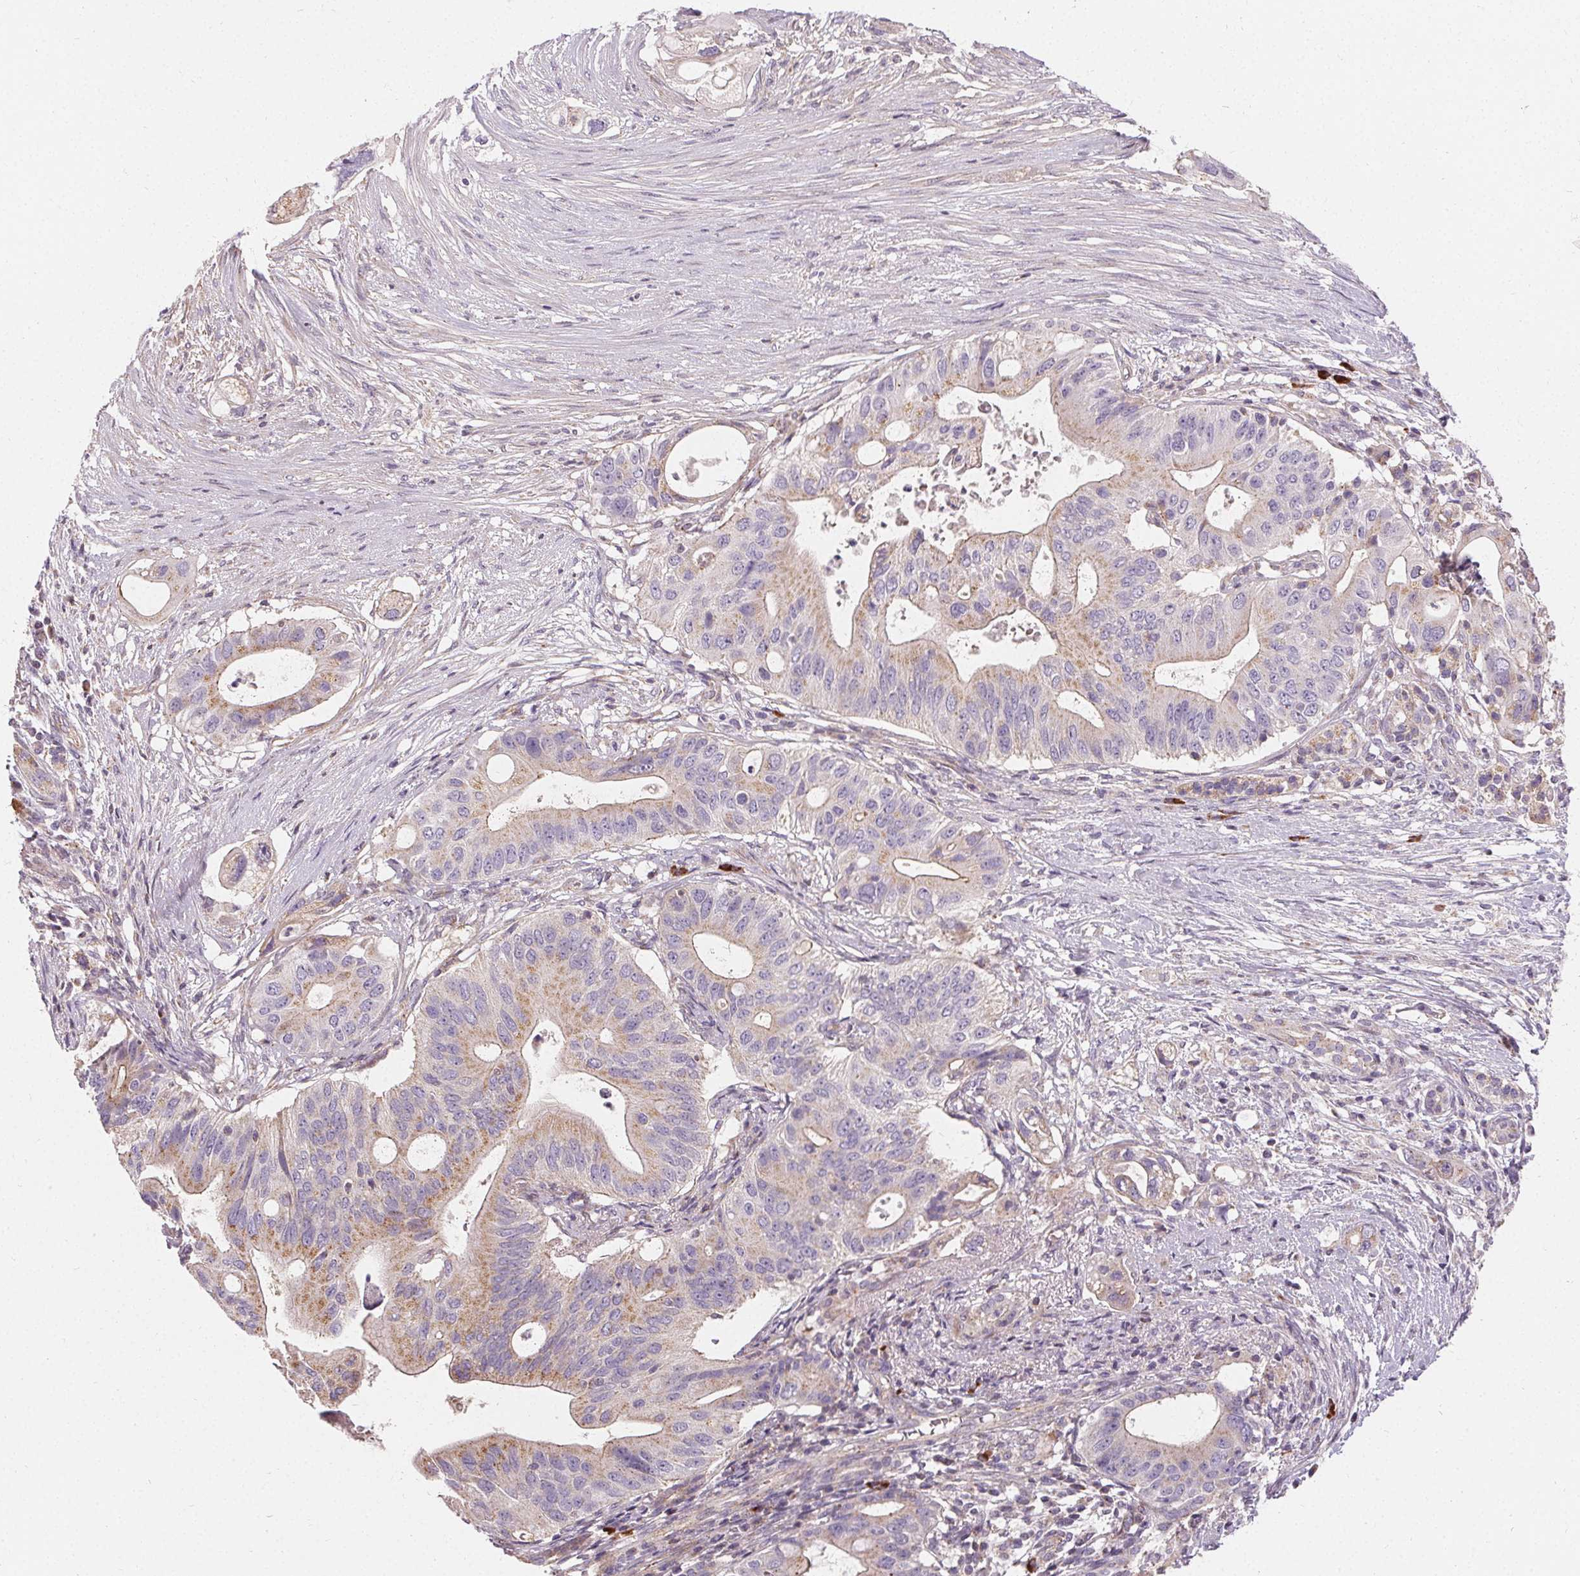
{"staining": {"intensity": "weak", "quantity": "25%-75%", "location": "cytoplasmic/membranous"}, "tissue": "pancreatic cancer", "cell_type": "Tumor cells", "image_type": "cancer", "snomed": [{"axis": "morphology", "description": "Adenocarcinoma, NOS"}, {"axis": "topography", "description": "Pancreas"}], "caption": "A high-resolution photomicrograph shows immunohistochemistry staining of pancreatic adenocarcinoma, which reveals weak cytoplasmic/membranous expression in approximately 25%-75% of tumor cells.", "gene": "APLP1", "patient": {"sex": "female", "age": 72}}